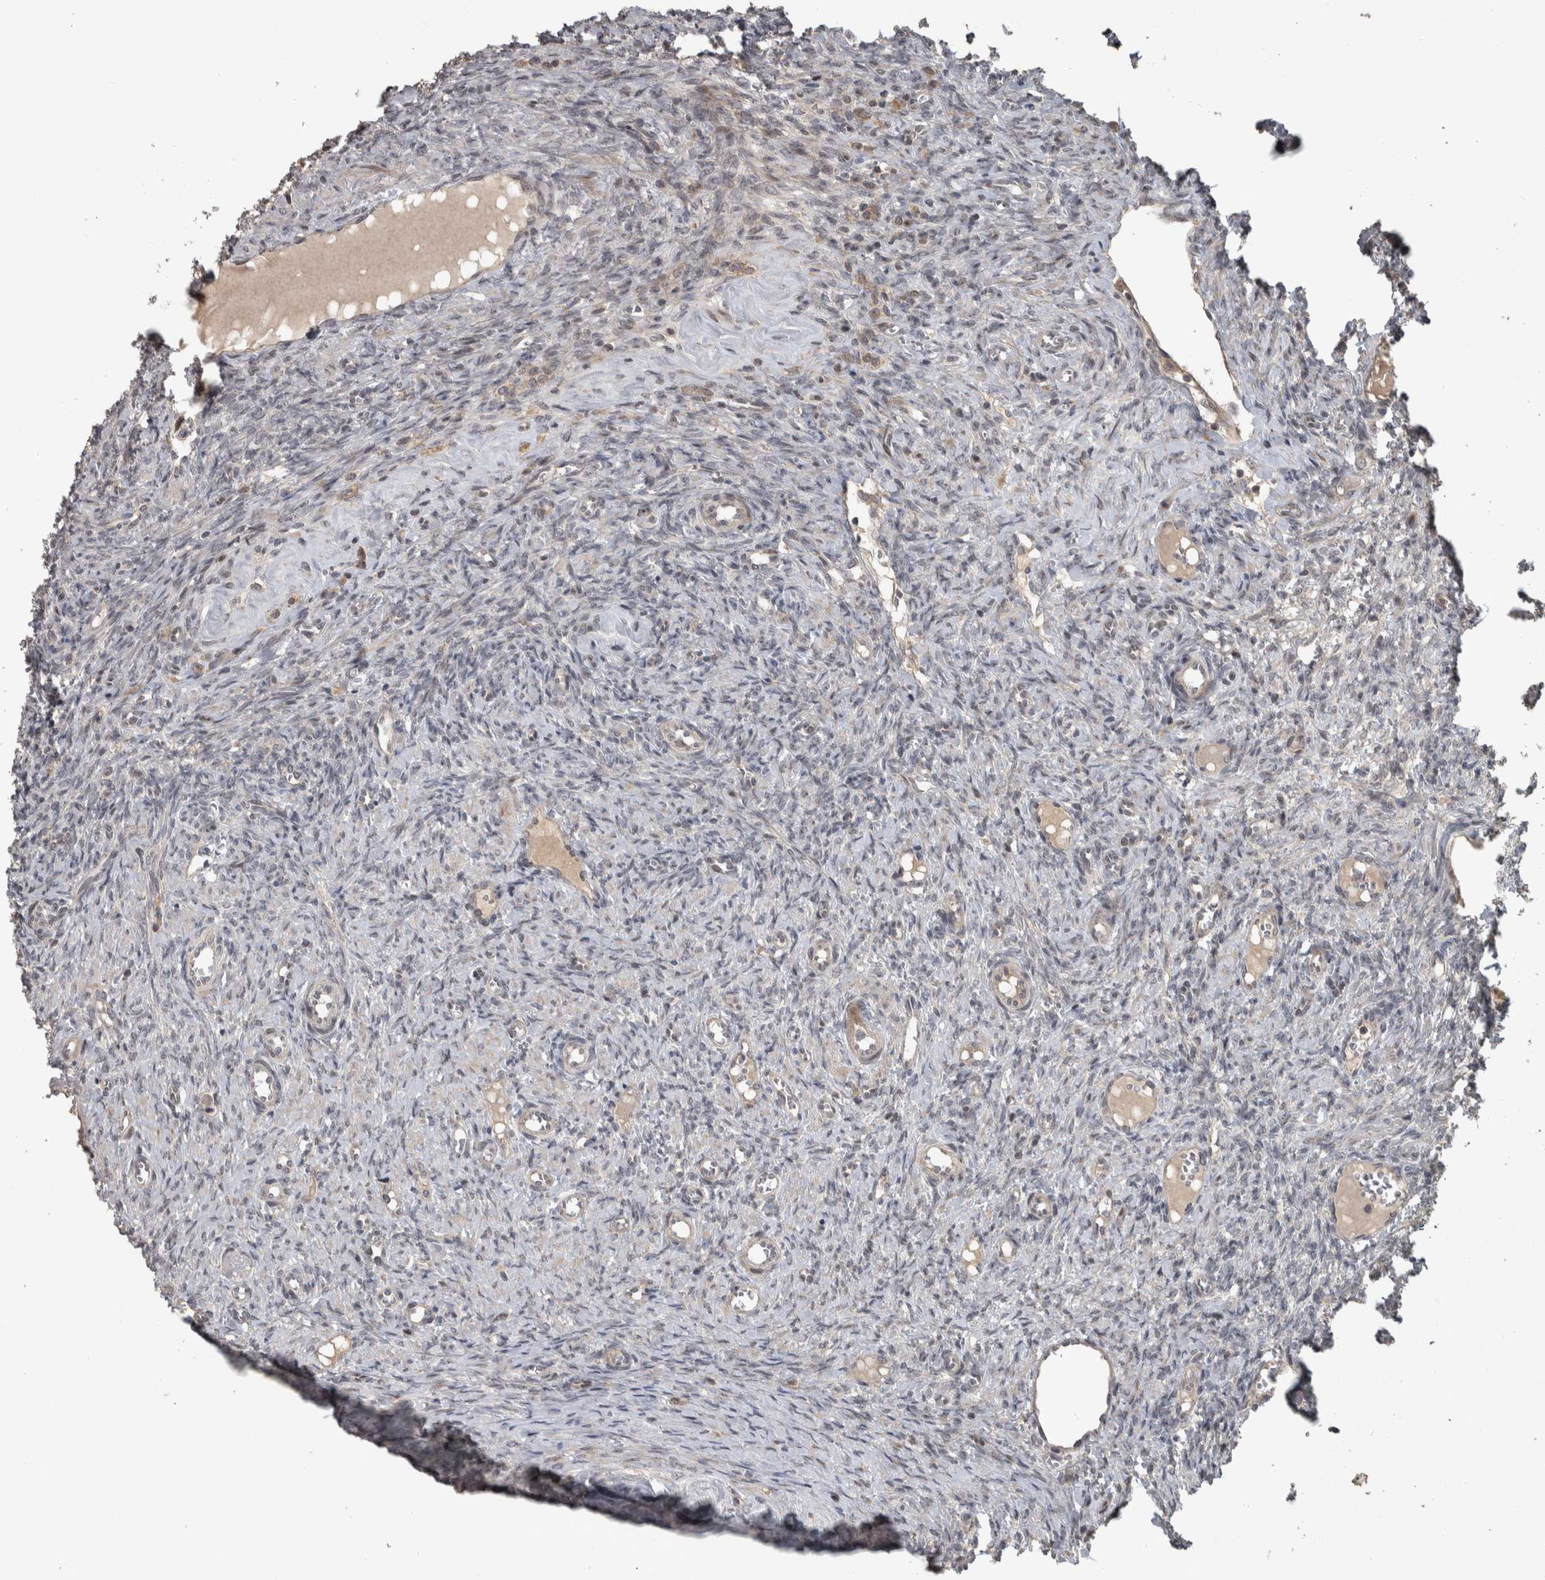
{"staining": {"intensity": "moderate", "quantity": ">75%", "location": "cytoplasmic/membranous"}, "tissue": "ovary", "cell_type": "Follicle cells", "image_type": "normal", "snomed": [{"axis": "morphology", "description": "Normal tissue, NOS"}, {"axis": "topography", "description": "Ovary"}], "caption": "Immunohistochemistry (IHC) histopathology image of benign human ovary stained for a protein (brown), which displays medium levels of moderate cytoplasmic/membranous positivity in about >75% of follicle cells.", "gene": "ERAL1", "patient": {"sex": "female", "age": 41}}